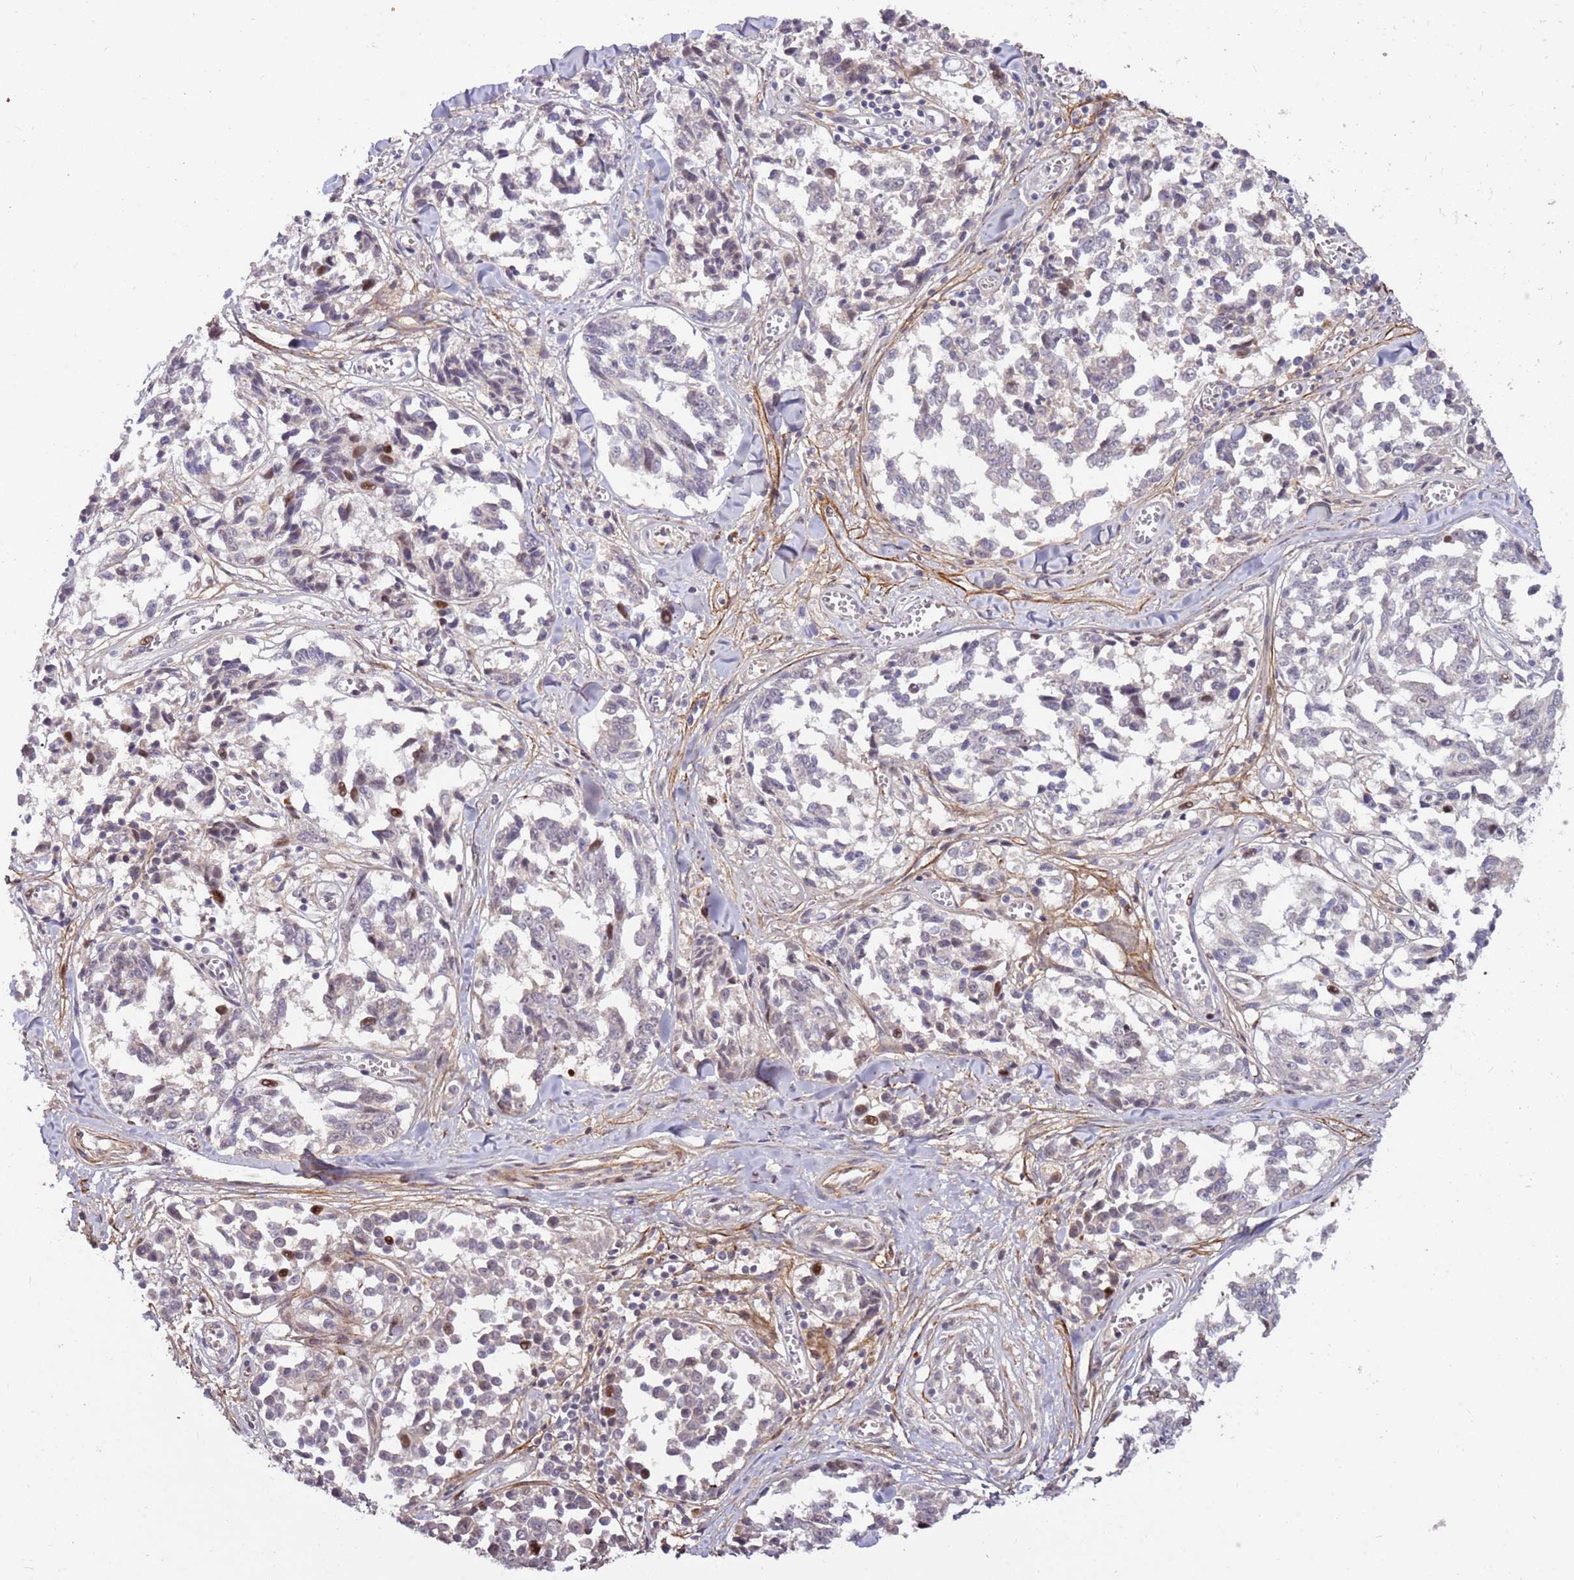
{"staining": {"intensity": "negative", "quantity": "none", "location": "none"}, "tissue": "melanoma", "cell_type": "Tumor cells", "image_type": "cancer", "snomed": [{"axis": "morphology", "description": "Malignant melanoma, NOS"}, {"axis": "topography", "description": "Skin"}], "caption": "IHC histopathology image of melanoma stained for a protein (brown), which displays no expression in tumor cells. Nuclei are stained in blue.", "gene": "RHBDL1", "patient": {"sex": "female", "age": 64}}